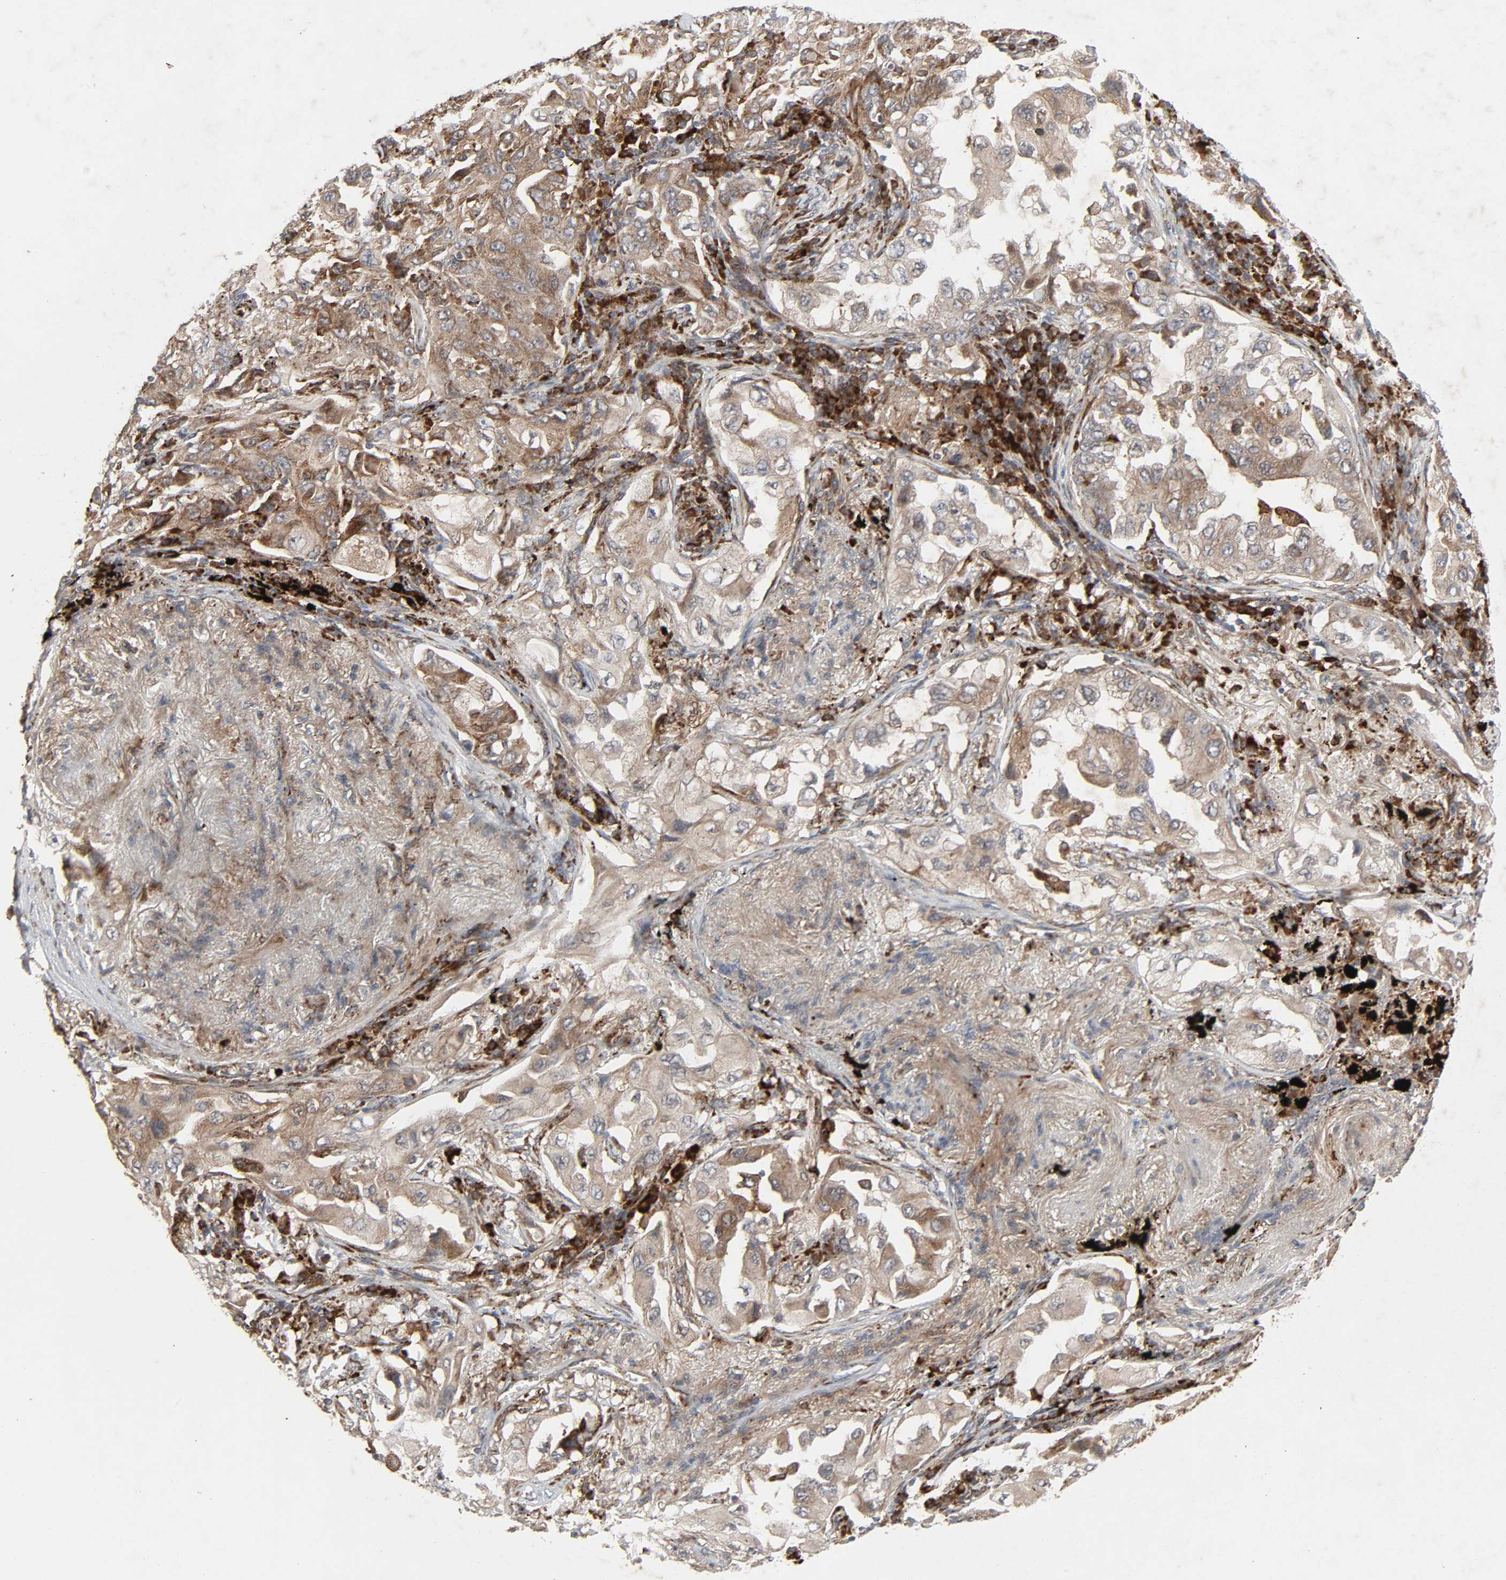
{"staining": {"intensity": "moderate", "quantity": "25%-75%", "location": "cytoplasmic/membranous"}, "tissue": "lung cancer", "cell_type": "Tumor cells", "image_type": "cancer", "snomed": [{"axis": "morphology", "description": "Adenocarcinoma, NOS"}, {"axis": "topography", "description": "Lung"}], "caption": "Lung cancer stained with IHC shows moderate cytoplasmic/membranous positivity in approximately 25%-75% of tumor cells. The protein of interest is stained brown, and the nuclei are stained in blue (DAB (3,3'-diaminobenzidine) IHC with brightfield microscopy, high magnification).", "gene": "ADCY4", "patient": {"sex": "female", "age": 65}}